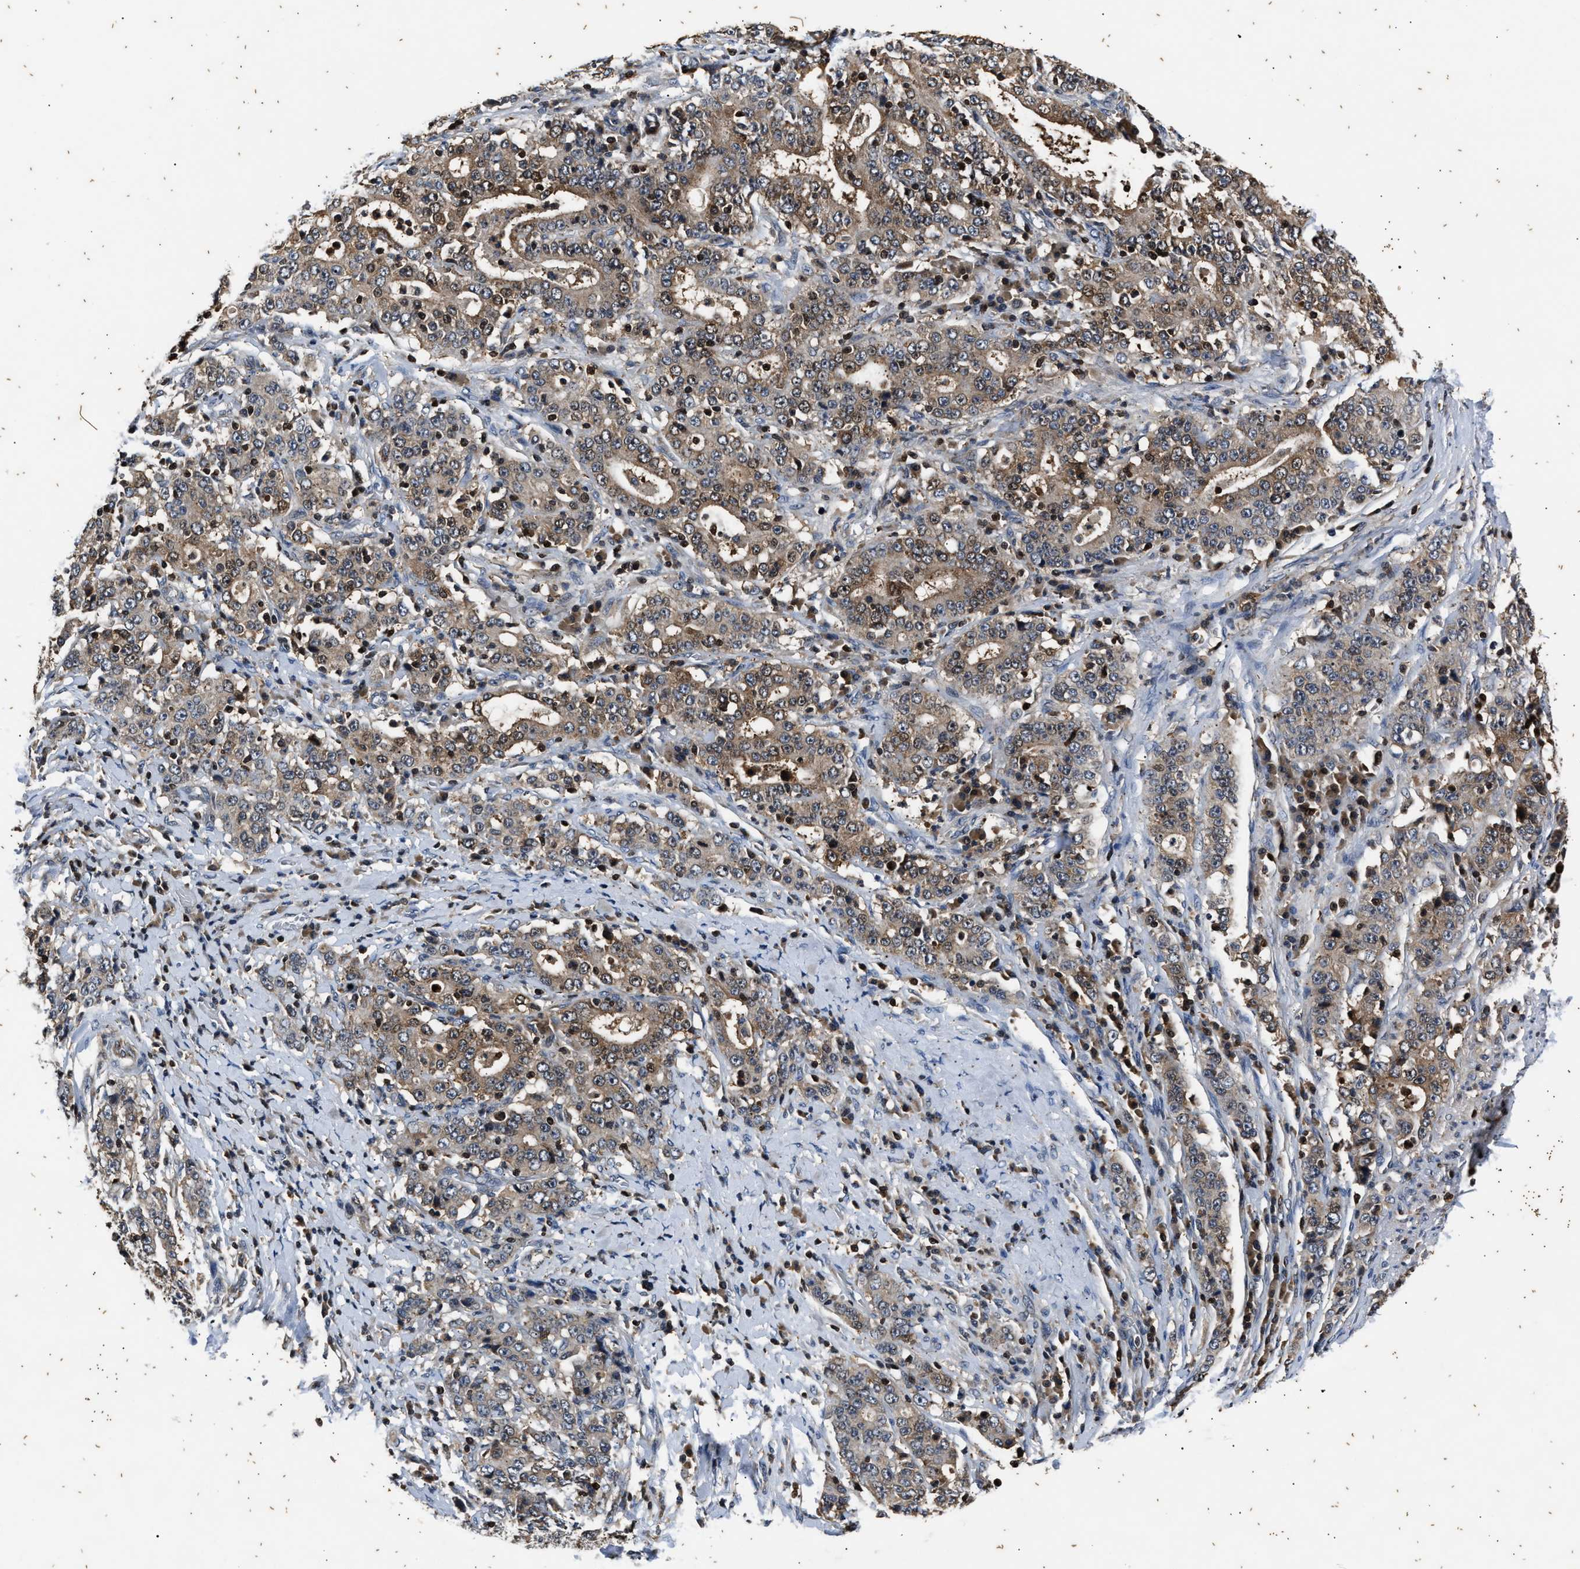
{"staining": {"intensity": "weak", "quantity": ">75%", "location": "cytoplasmic/membranous"}, "tissue": "stomach cancer", "cell_type": "Tumor cells", "image_type": "cancer", "snomed": [{"axis": "morphology", "description": "Normal tissue, NOS"}, {"axis": "morphology", "description": "Adenocarcinoma, NOS"}, {"axis": "topography", "description": "Stomach, upper"}, {"axis": "topography", "description": "Stomach"}], "caption": "Immunohistochemical staining of stomach cancer displays low levels of weak cytoplasmic/membranous protein expression in about >75% of tumor cells.", "gene": "PTPN7", "patient": {"sex": "male", "age": 59}}